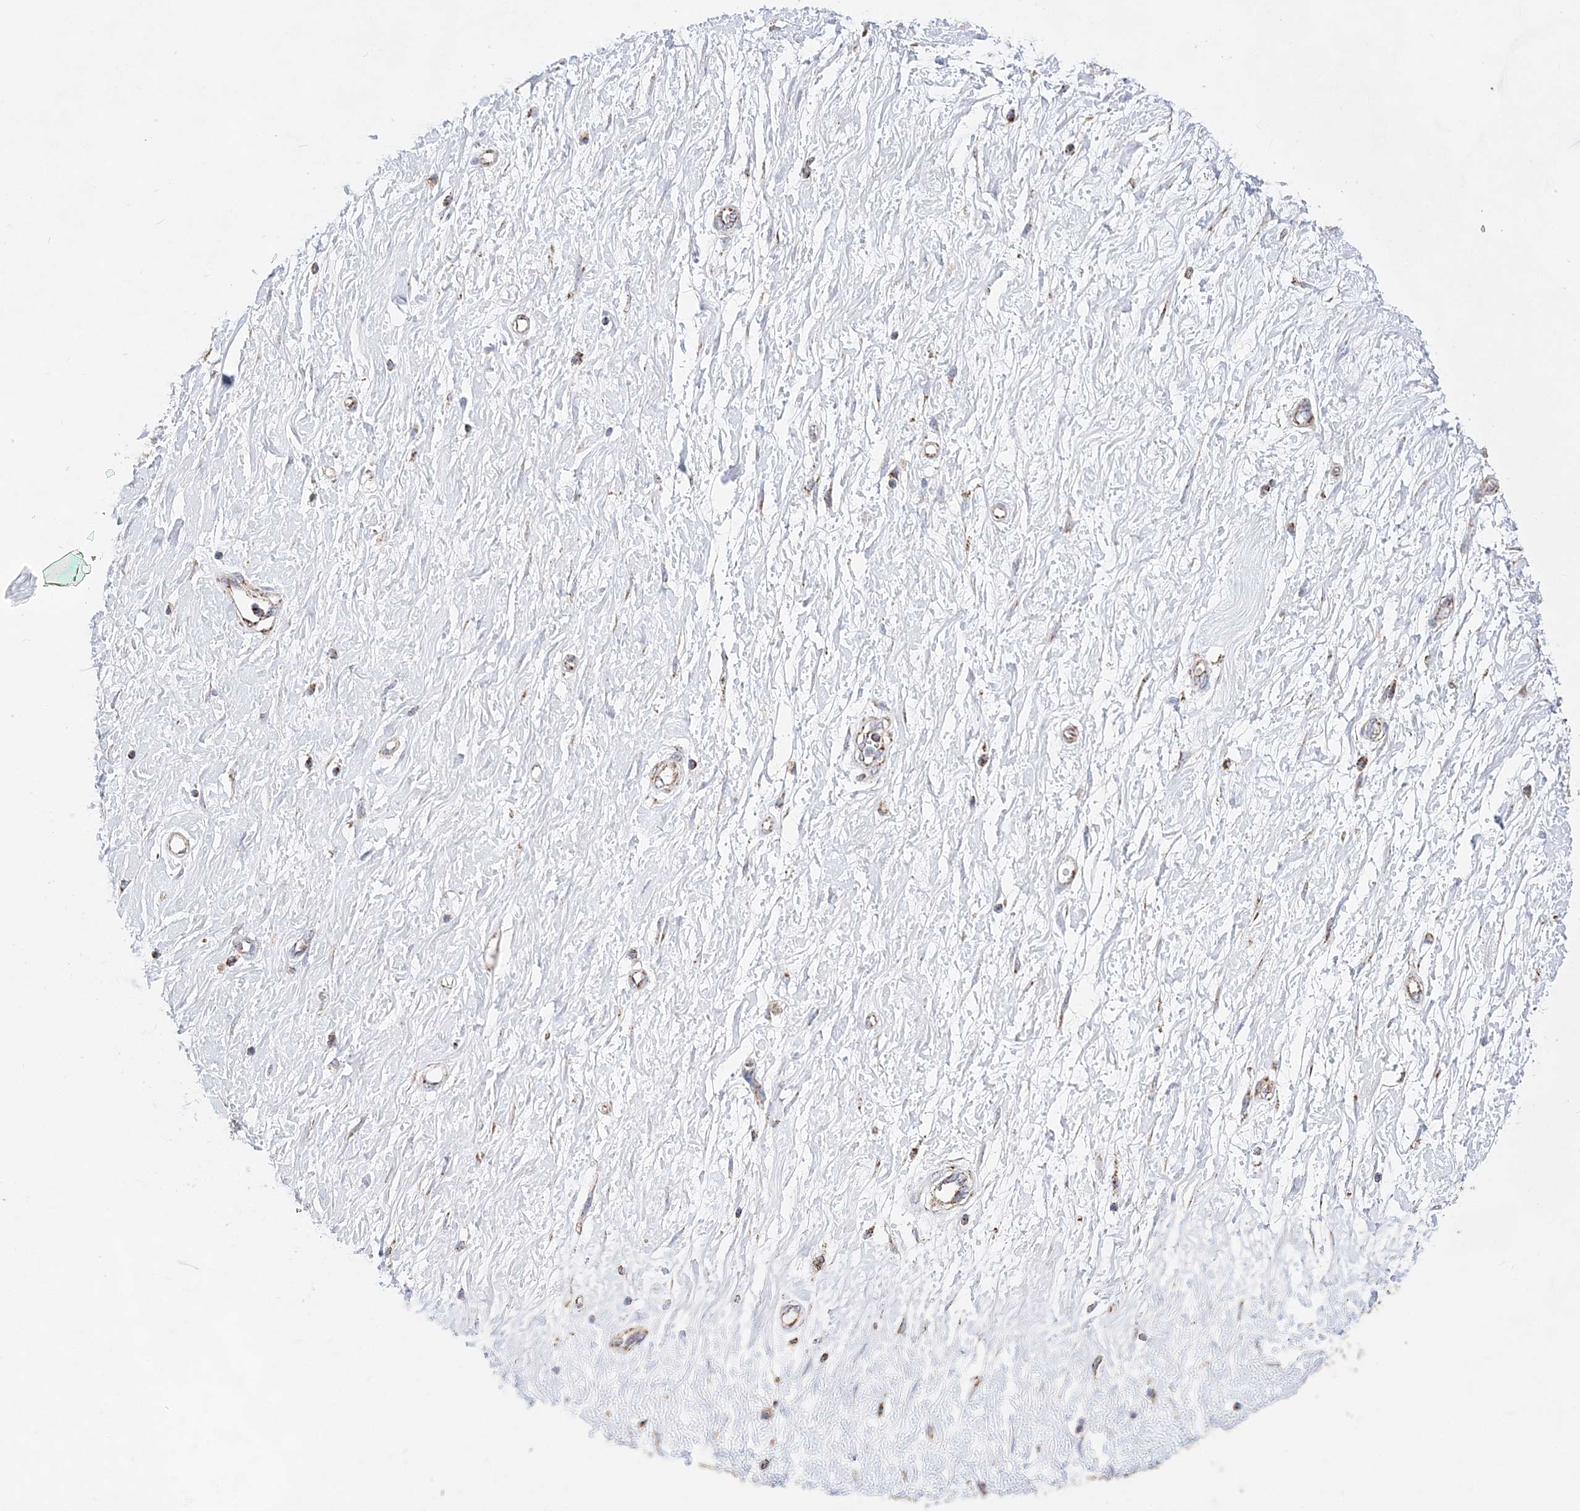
{"staining": {"intensity": "negative", "quantity": "none", "location": "none"}, "tissue": "adipose tissue", "cell_type": "Adipocytes", "image_type": "normal", "snomed": [{"axis": "morphology", "description": "Normal tissue, NOS"}, {"axis": "morphology", "description": "Adenocarcinoma, NOS"}, {"axis": "topography", "description": "Pancreas"}, {"axis": "topography", "description": "Peripheral nerve tissue"}], "caption": "The histopathology image reveals no staining of adipocytes in benign adipose tissue. (Brightfield microscopy of DAB (3,3'-diaminobenzidine) immunohistochemistry (IHC) at high magnification).", "gene": "ACOT9", "patient": {"sex": "male", "age": 59}}